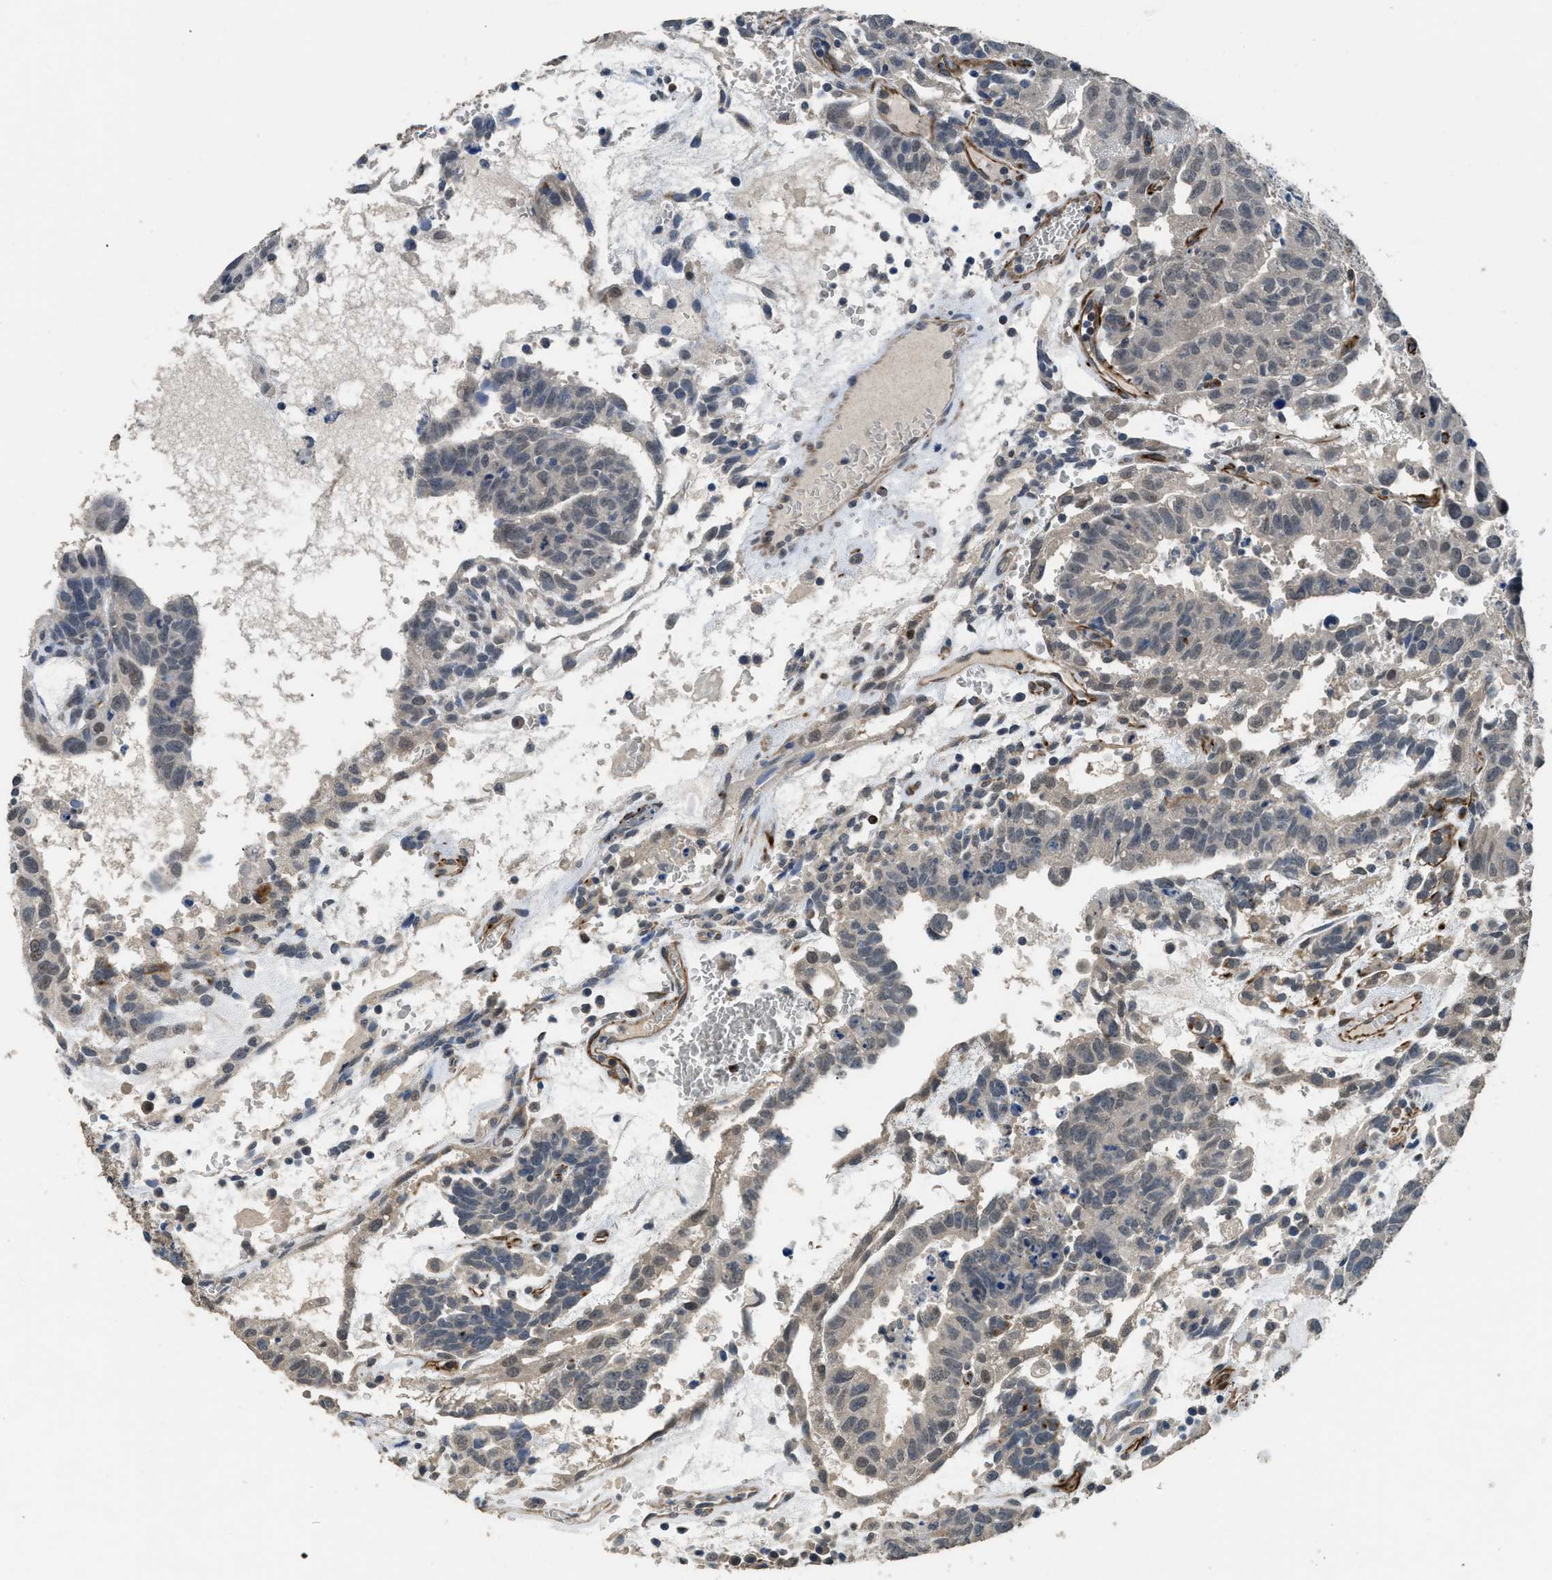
{"staining": {"intensity": "weak", "quantity": "<25%", "location": "cytoplasmic/membranous,nuclear"}, "tissue": "testis cancer", "cell_type": "Tumor cells", "image_type": "cancer", "snomed": [{"axis": "morphology", "description": "Seminoma, NOS"}, {"axis": "morphology", "description": "Carcinoma, Embryonal, NOS"}, {"axis": "topography", "description": "Testis"}], "caption": "High magnification brightfield microscopy of testis cancer (embryonal carcinoma) stained with DAB (brown) and counterstained with hematoxylin (blue): tumor cells show no significant positivity. (DAB immunohistochemistry visualized using brightfield microscopy, high magnification).", "gene": "SYNM", "patient": {"sex": "male", "age": 52}}